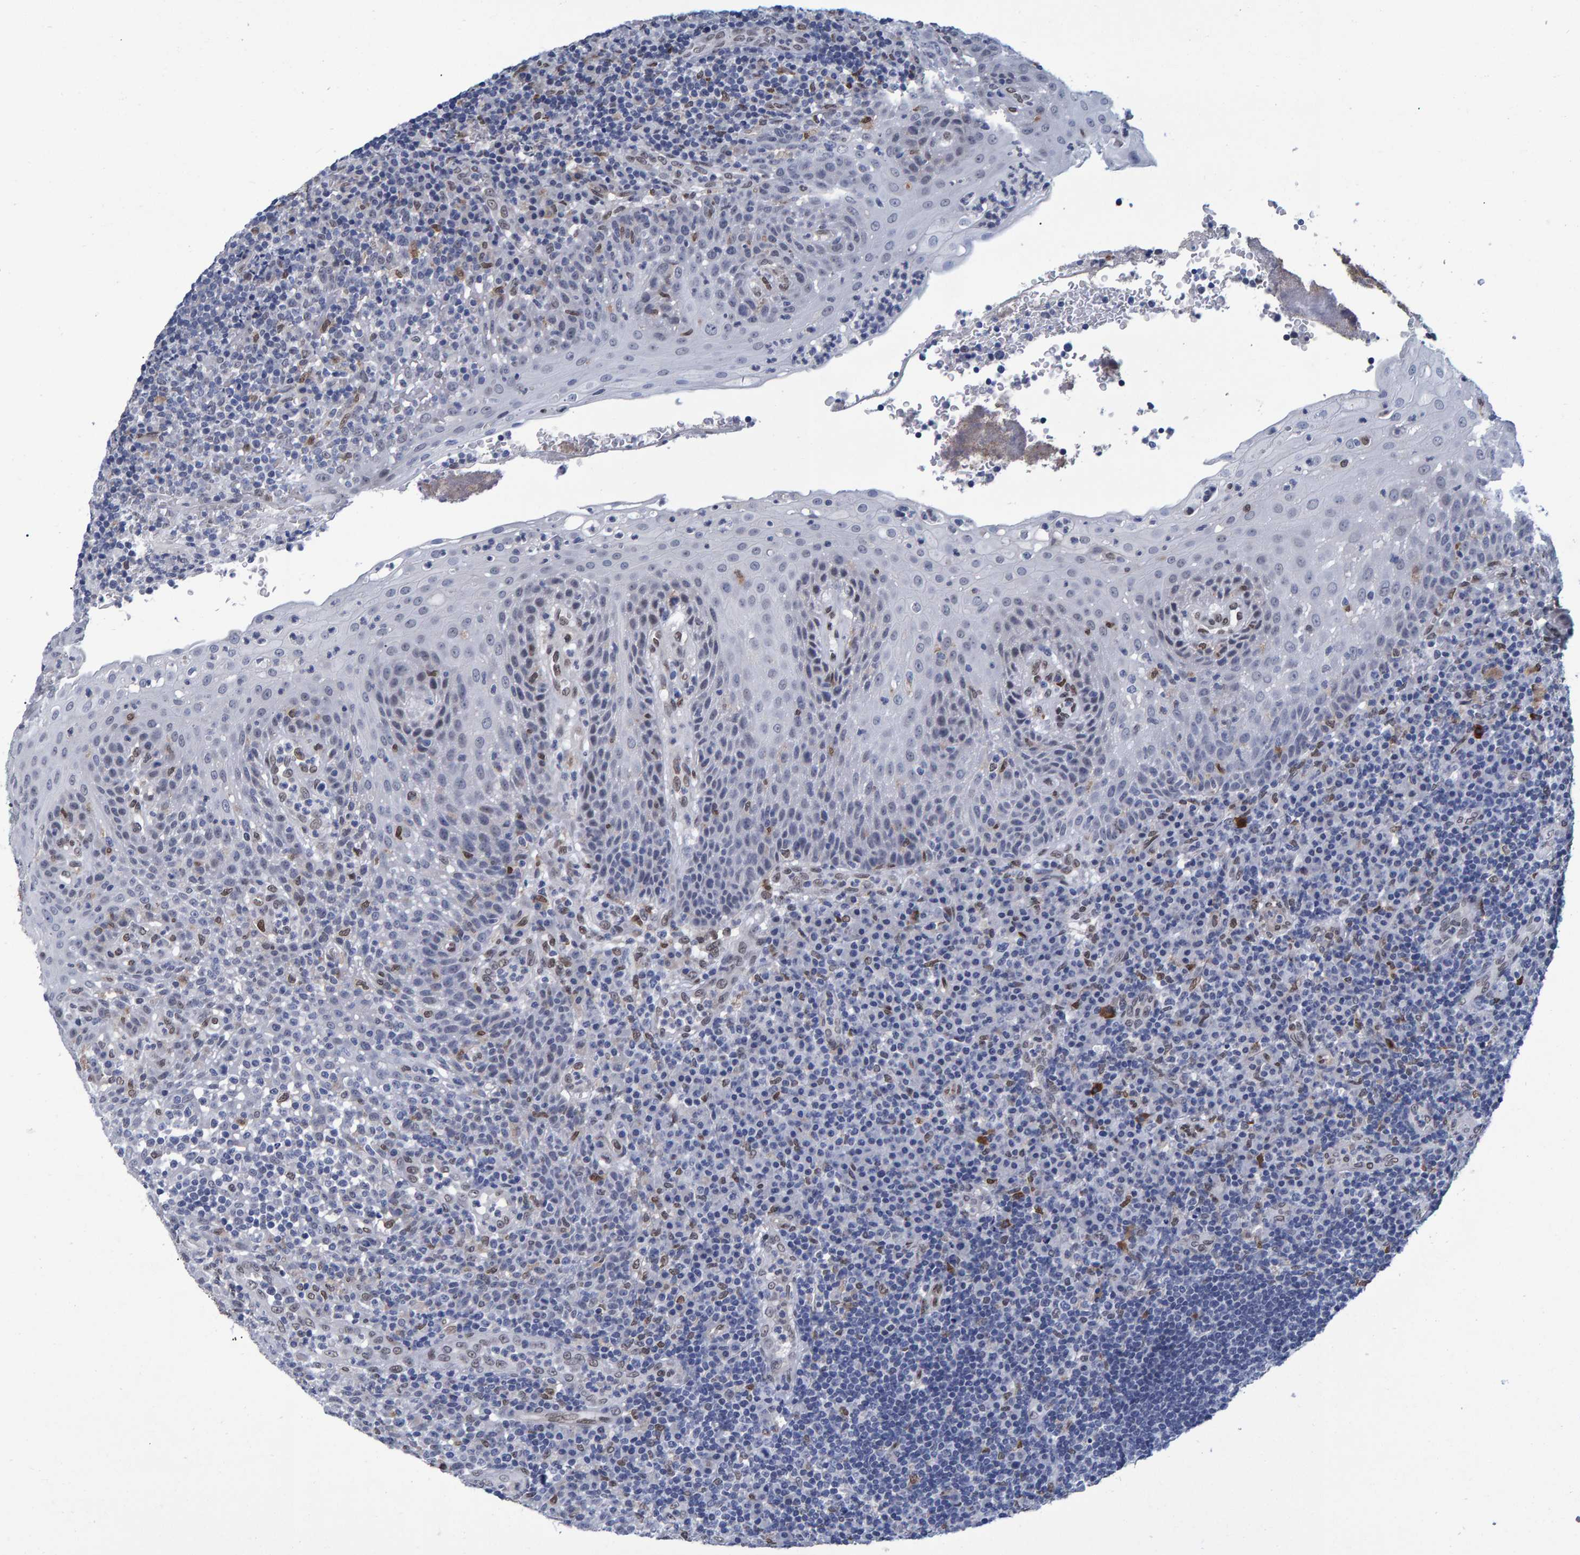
{"staining": {"intensity": "moderate", "quantity": "<25%", "location": "nuclear"}, "tissue": "tonsil", "cell_type": "Germinal center cells", "image_type": "normal", "snomed": [{"axis": "morphology", "description": "Normal tissue, NOS"}, {"axis": "topography", "description": "Tonsil"}], "caption": "Tonsil stained with IHC exhibits moderate nuclear expression in about <25% of germinal center cells.", "gene": "QKI", "patient": {"sex": "female", "age": 40}}